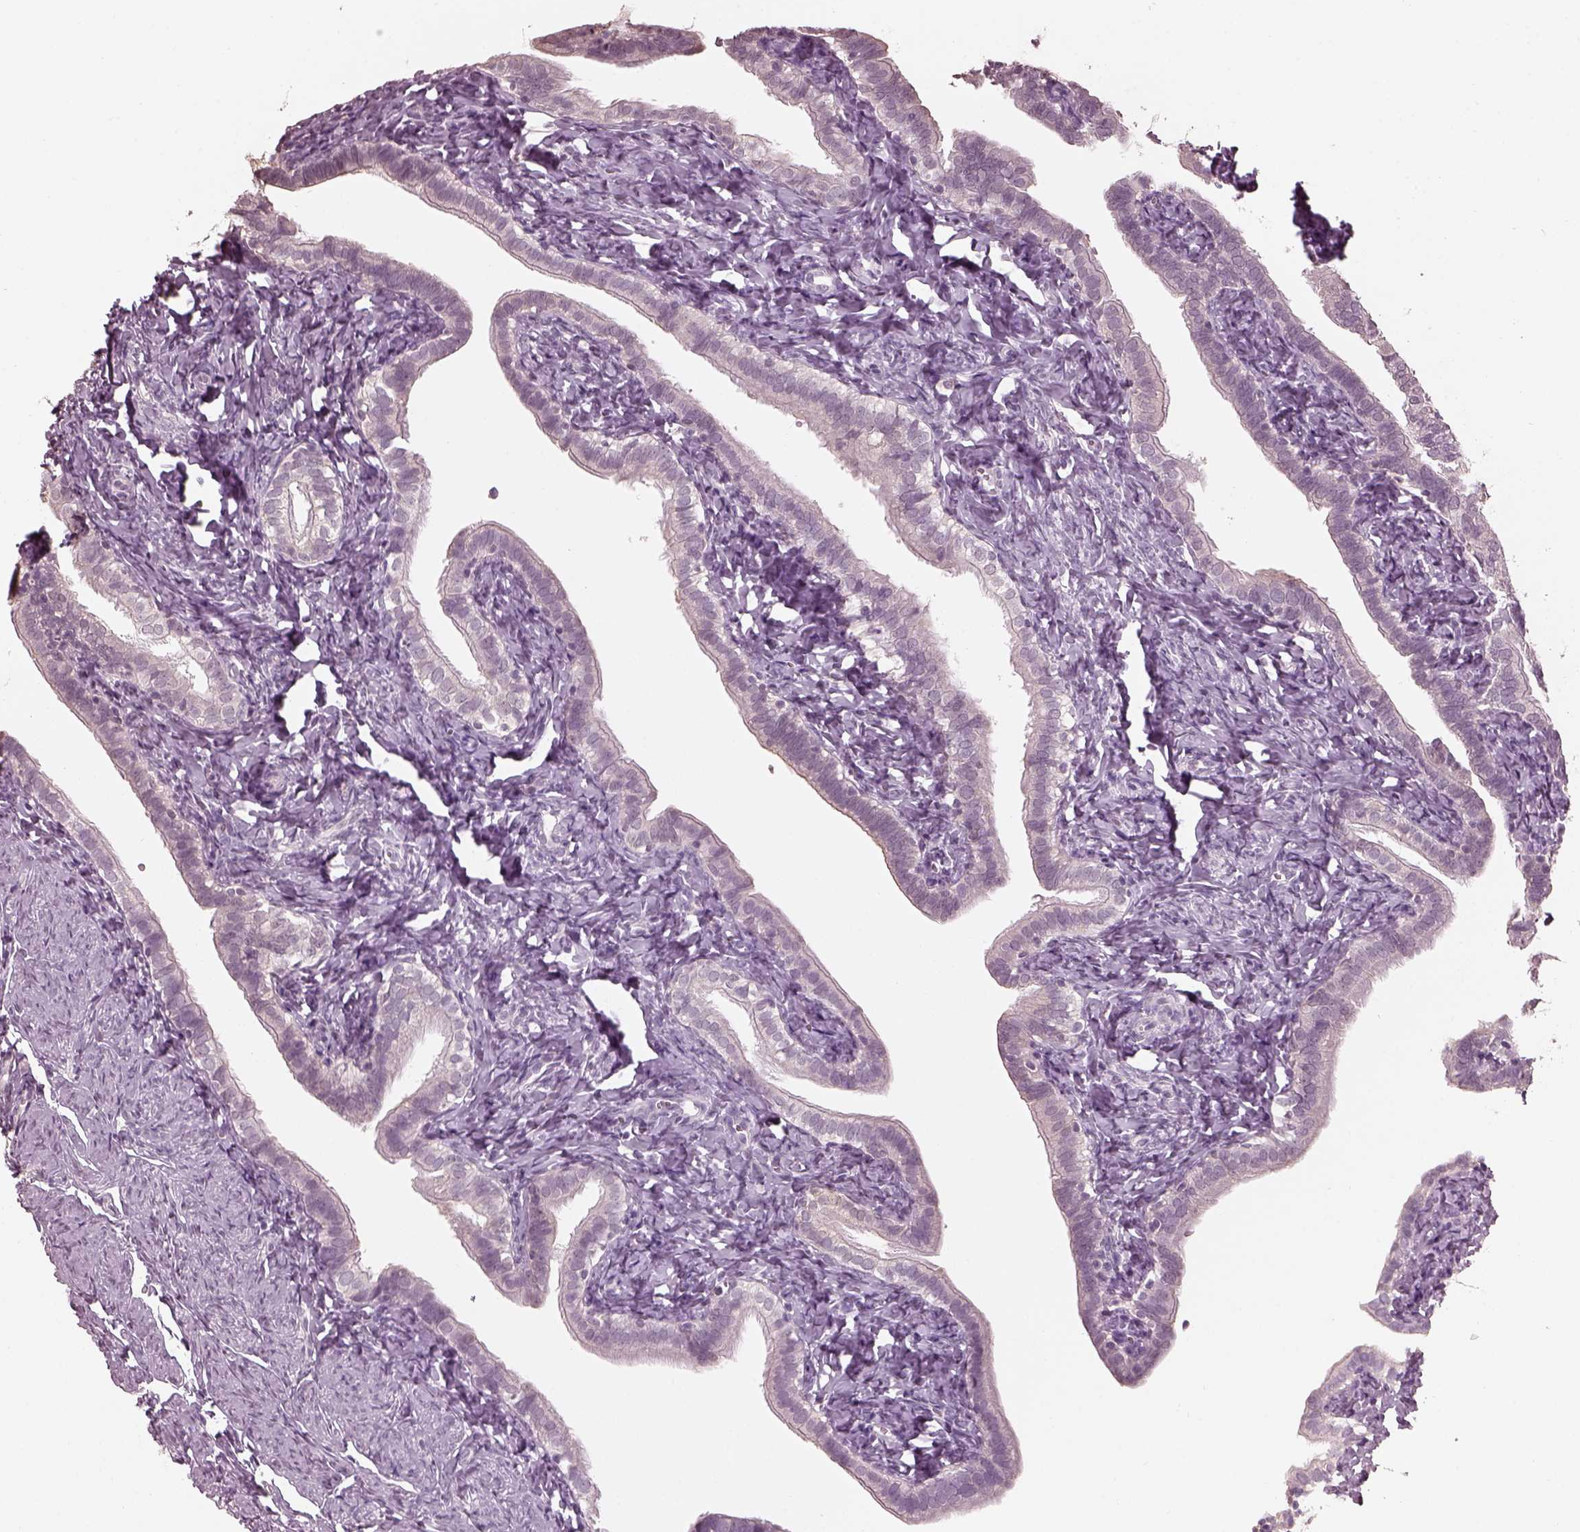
{"staining": {"intensity": "negative", "quantity": "none", "location": "none"}, "tissue": "fallopian tube", "cell_type": "Glandular cells", "image_type": "normal", "snomed": [{"axis": "morphology", "description": "Normal tissue, NOS"}, {"axis": "topography", "description": "Fallopian tube"}], "caption": "Photomicrograph shows no protein staining in glandular cells of benign fallopian tube. (DAB (3,3'-diaminobenzidine) immunohistochemistry, high magnification).", "gene": "TSKS", "patient": {"sex": "female", "age": 41}}